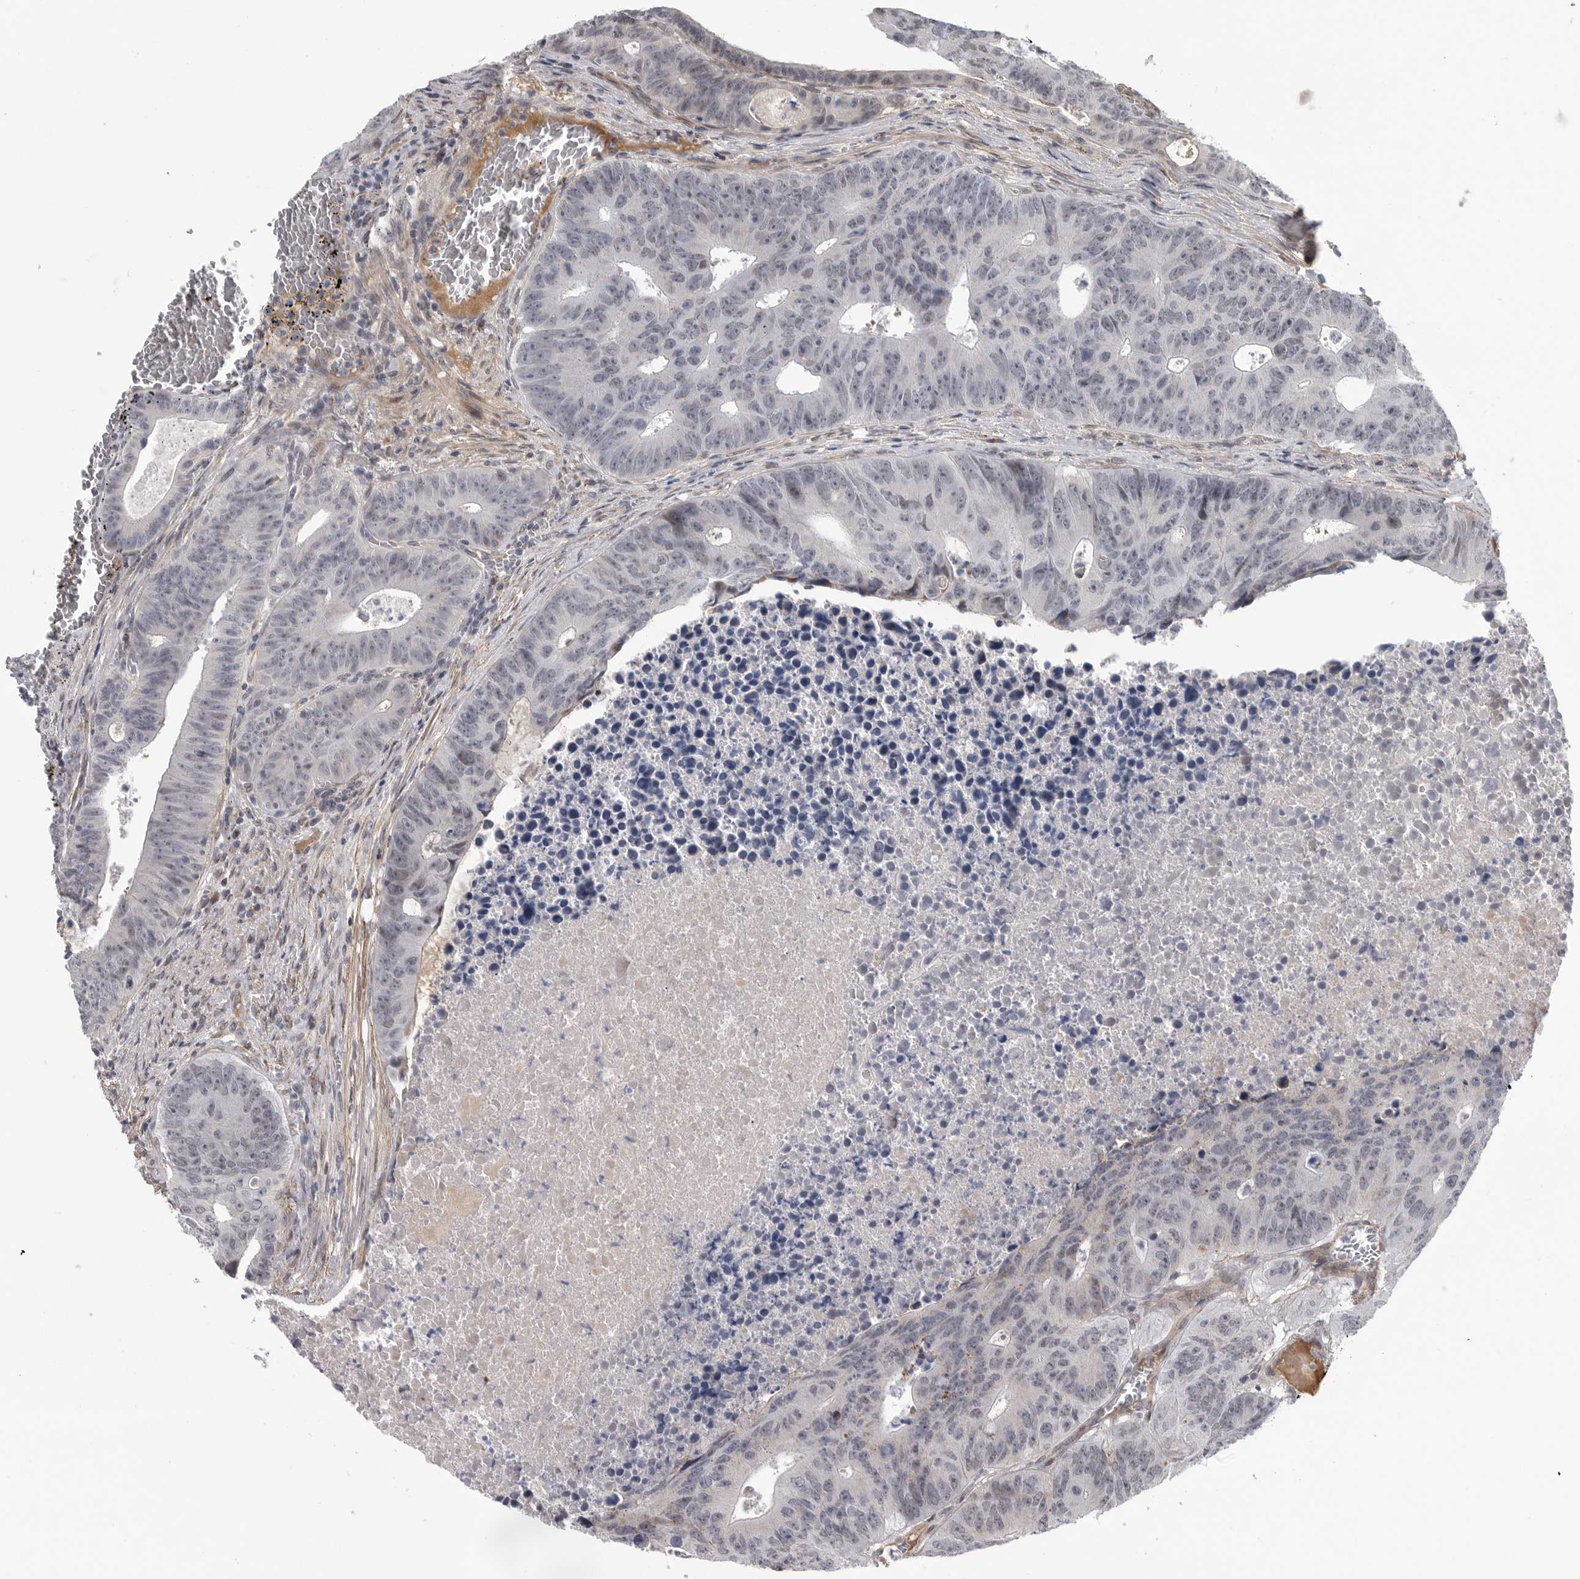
{"staining": {"intensity": "weak", "quantity": "<25%", "location": "cytoplasmic/membranous"}, "tissue": "colorectal cancer", "cell_type": "Tumor cells", "image_type": "cancer", "snomed": [{"axis": "morphology", "description": "Adenocarcinoma, NOS"}, {"axis": "topography", "description": "Colon"}], "caption": "Colorectal adenocarcinoma was stained to show a protein in brown. There is no significant positivity in tumor cells.", "gene": "TMPRSS11F", "patient": {"sex": "male", "age": 87}}